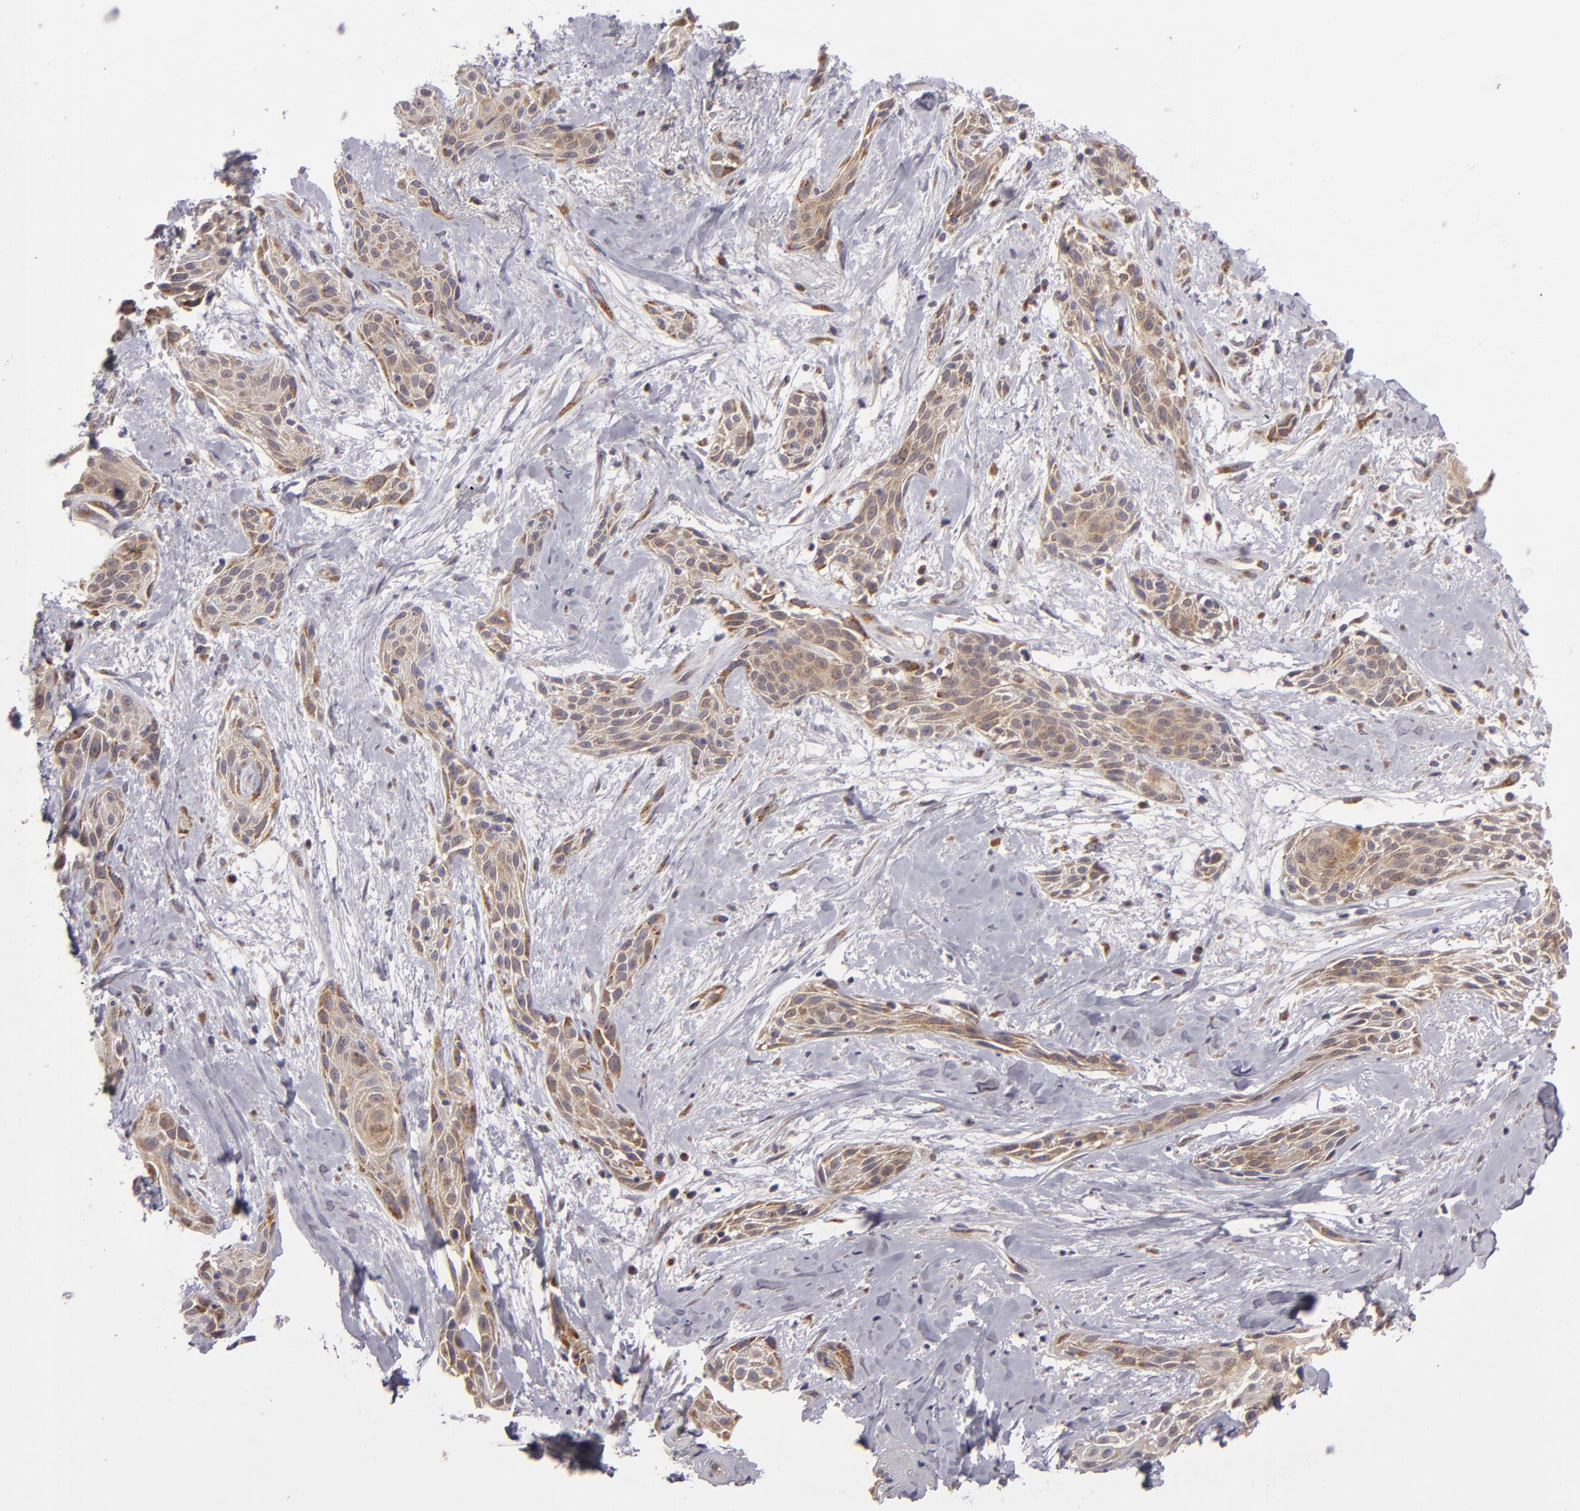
{"staining": {"intensity": "moderate", "quantity": ">75%", "location": "cytoplasmic/membranous"}, "tissue": "skin cancer", "cell_type": "Tumor cells", "image_type": "cancer", "snomed": [{"axis": "morphology", "description": "Squamous cell carcinoma, NOS"}, {"axis": "topography", "description": "Skin"}, {"axis": "topography", "description": "Anal"}], "caption": "DAB immunohistochemical staining of human skin squamous cell carcinoma shows moderate cytoplasmic/membranous protein expression in about >75% of tumor cells. (Brightfield microscopy of DAB IHC at high magnification).", "gene": "SH2D4A", "patient": {"sex": "male", "age": 64}}